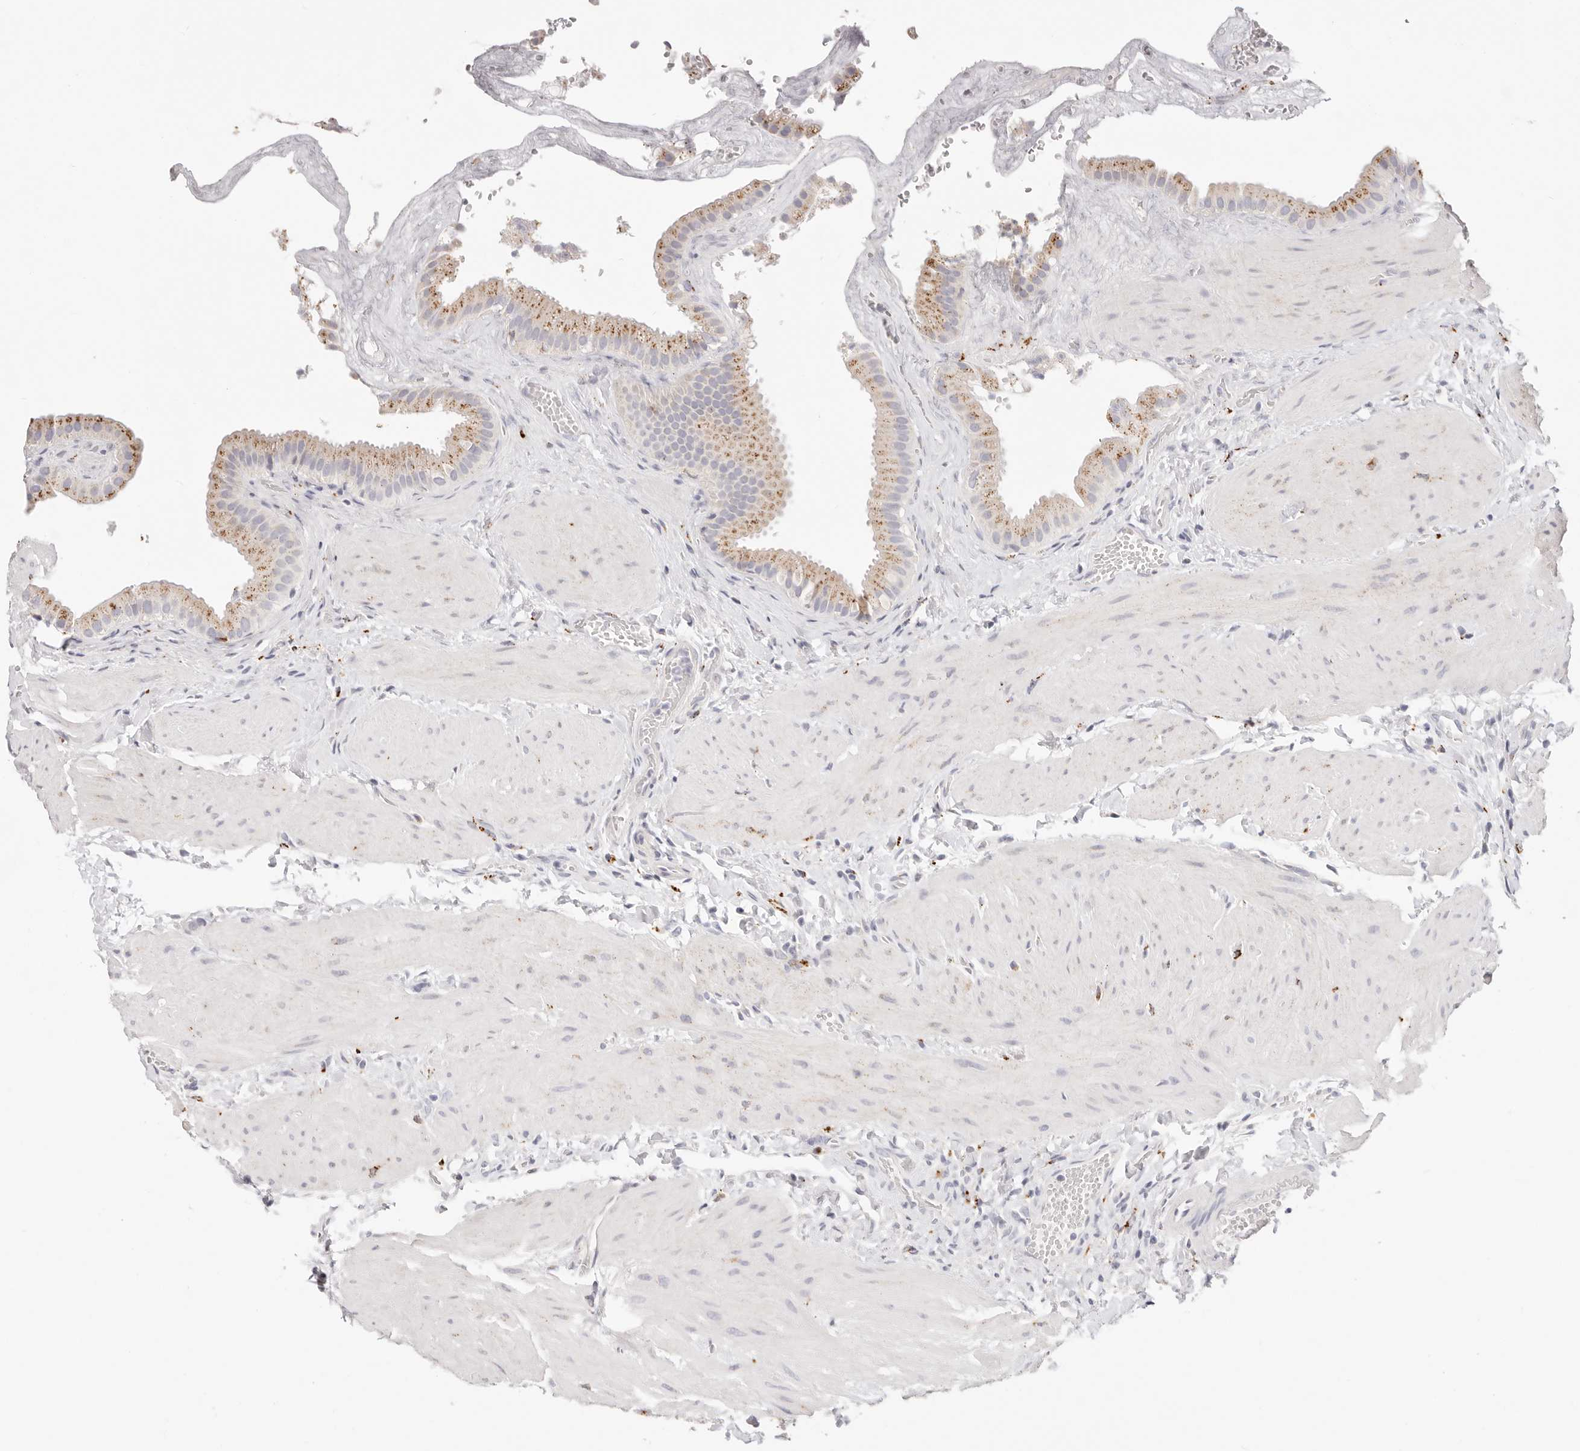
{"staining": {"intensity": "moderate", "quantity": "25%-75%", "location": "cytoplasmic/membranous"}, "tissue": "gallbladder", "cell_type": "Glandular cells", "image_type": "normal", "snomed": [{"axis": "morphology", "description": "Normal tissue, NOS"}, {"axis": "topography", "description": "Gallbladder"}], "caption": "Protein expression by IHC demonstrates moderate cytoplasmic/membranous staining in about 25%-75% of glandular cells in unremarkable gallbladder. Immunohistochemistry (ihc) stains the protein of interest in brown and the nuclei are stained blue.", "gene": "STKLD1", "patient": {"sex": "male", "age": 55}}